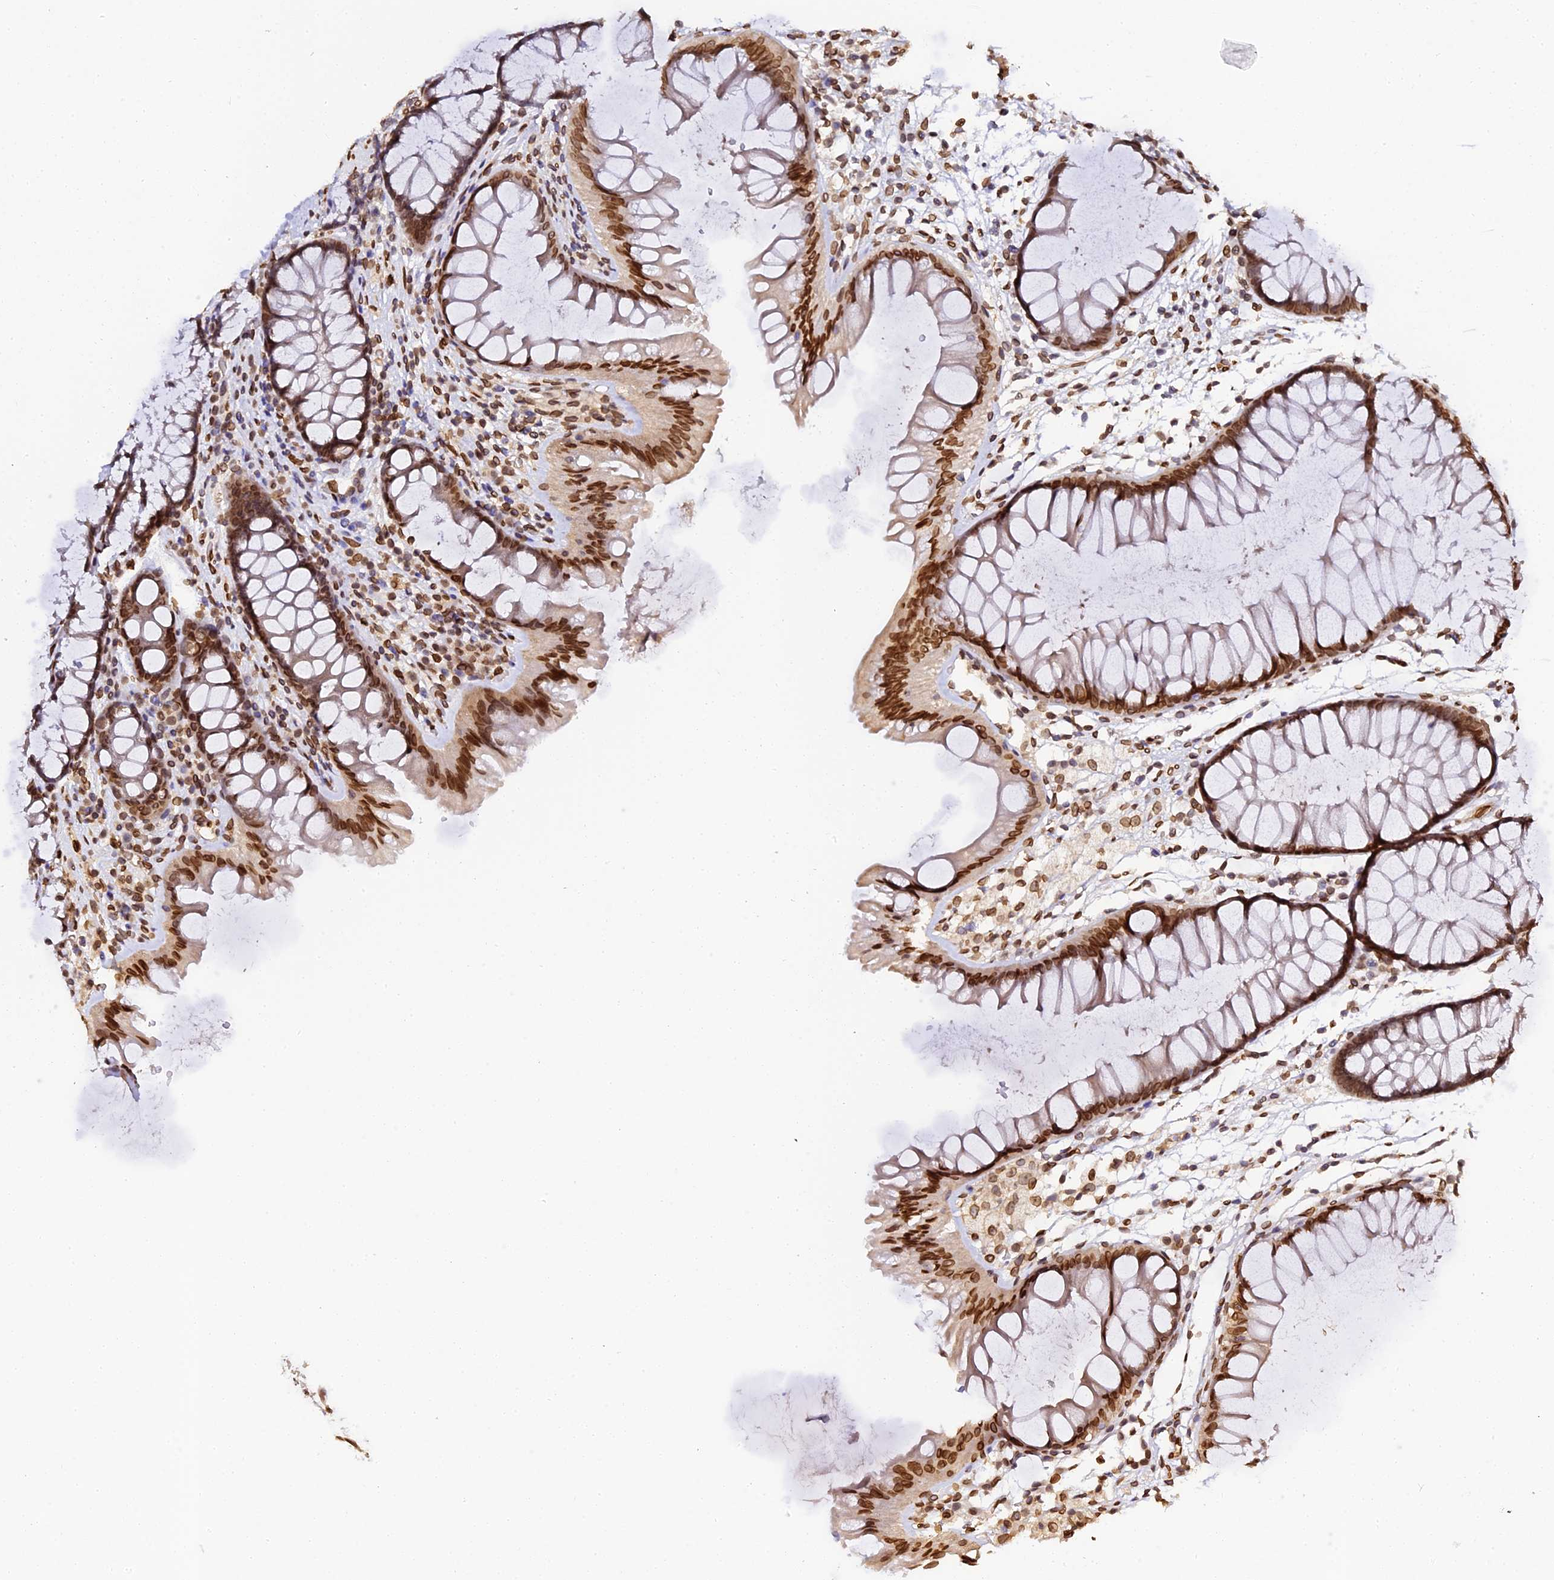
{"staining": {"intensity": "moderate", "quantity": "25%-75%", "location": "cytoplasmic/membranous"}, "tissue": "colon", "cell_type": "Endothelial cells", "image_type": "normal", "snomed": [{"axis": "morphology", "description": "Normal tissue, NOS"}, {"axis": "topography", "description": "Colon"}], "caption": "IHC image of benign human colon stained for a protein (brown), which reveals medium levels of moderate cytoplasmic/membranous expression in approximately 25%-75% of endothelial cells.", "gene": "ANAPC5", "patient": {"sex": "female", "age": 62}}